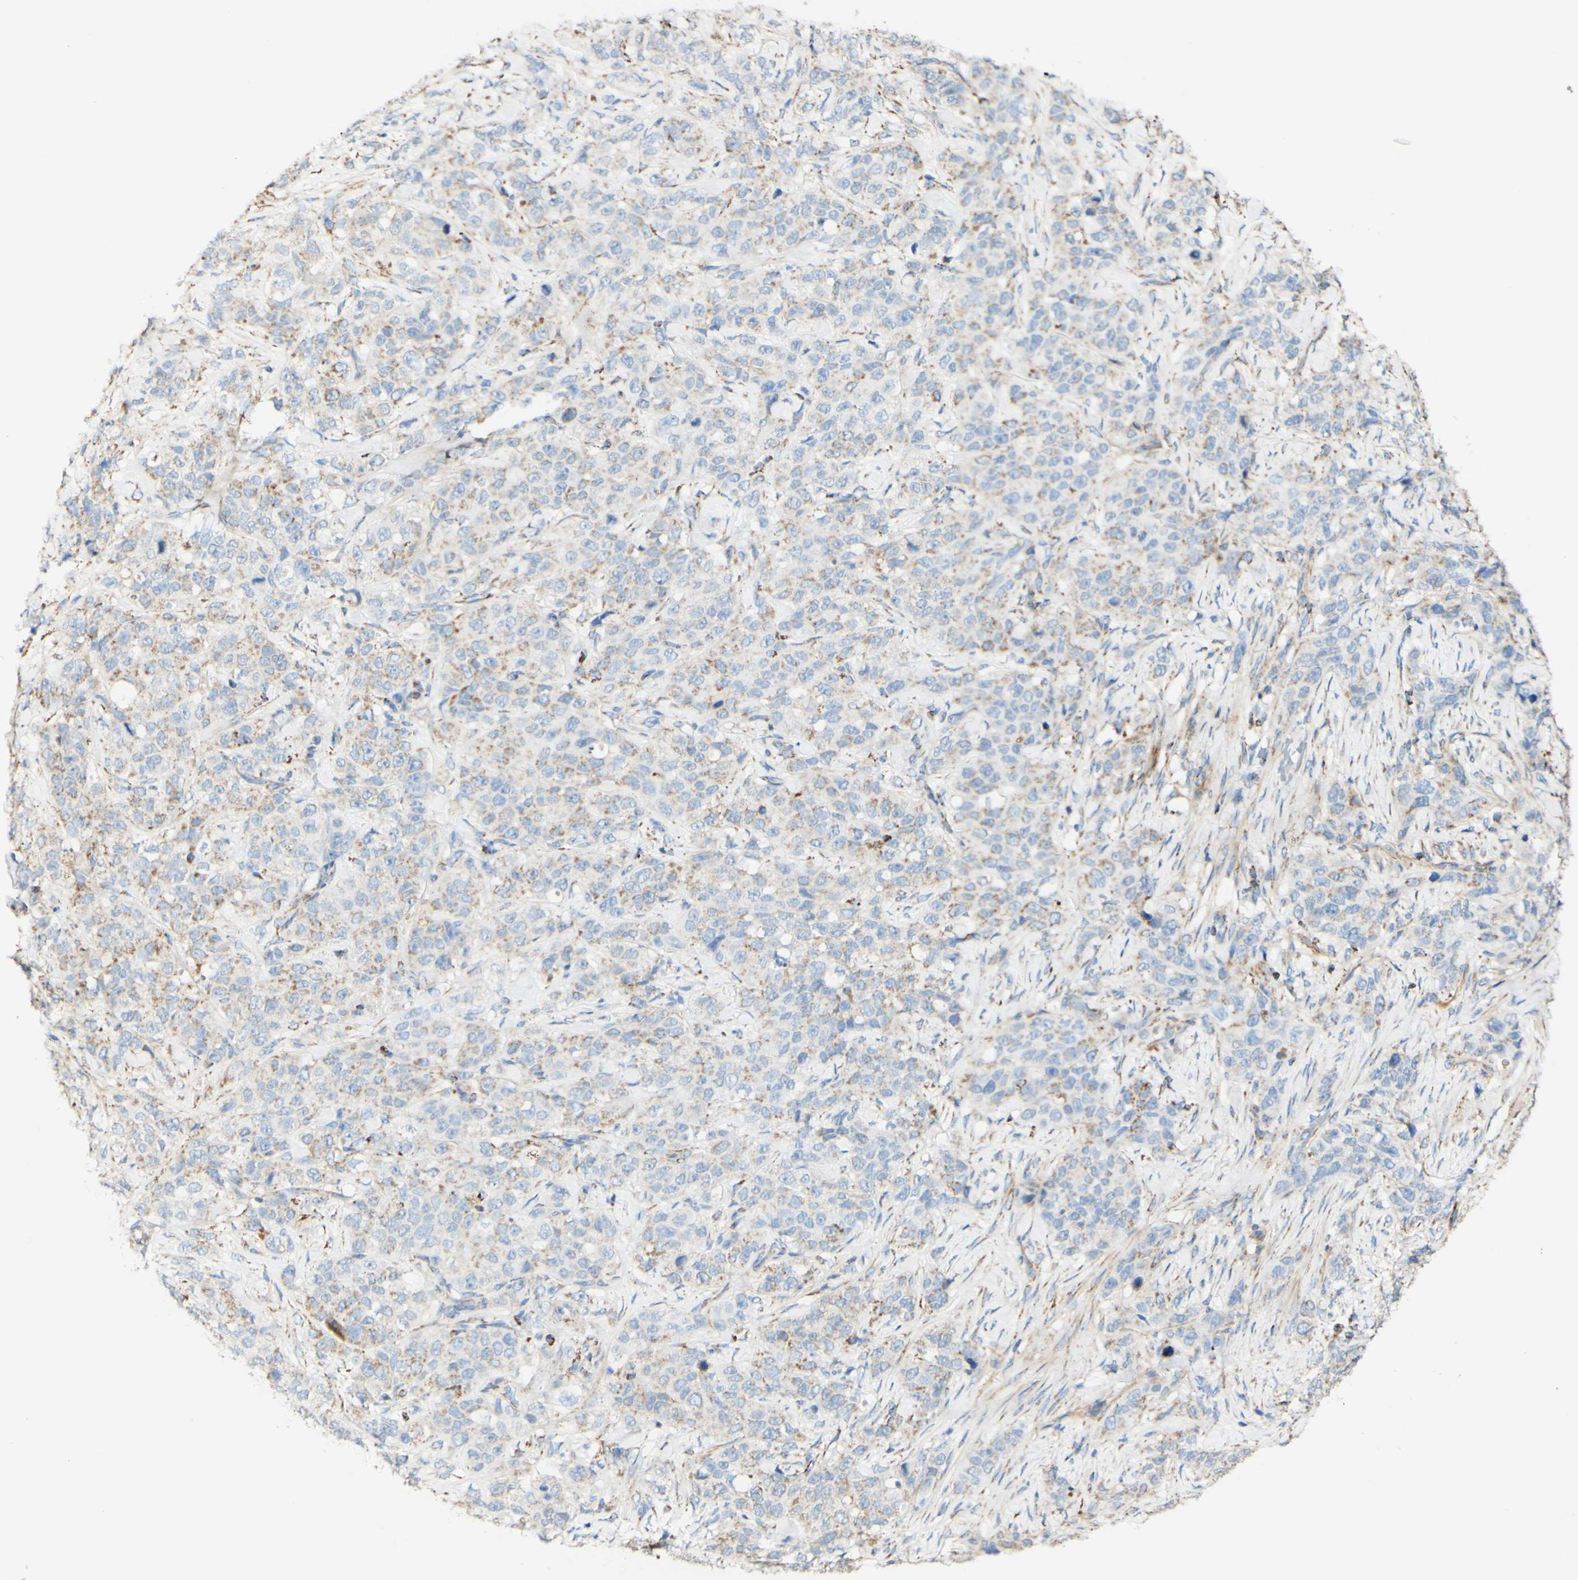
{"staining": {"intensity": "negative", "quantity": "none", "location": "none"}, "tissue": "stomach cancer", "cell_type": "Tumor cells", "image_type": "cancer", "snomed": [{"axis": "morphology", "description": "Adenocarcinoma, NOS"}, {"axis": "topography", "description": "Stomach"}], "caption": "High magnification brightfield microscopy of stomach cancer (adenocarcinoma) stained with DAB (brown) and counterstained with hematoxylin (blue): tumor cells show no significant positivity. (Stains: DAB (3,3'-diaminobenzidine) IHC with hematoxylin counter stain, Microscopy: brightfield microscopy at high magnification).", "gene": "OXCT1", "patient": {"sex": "male", "age": 48}}